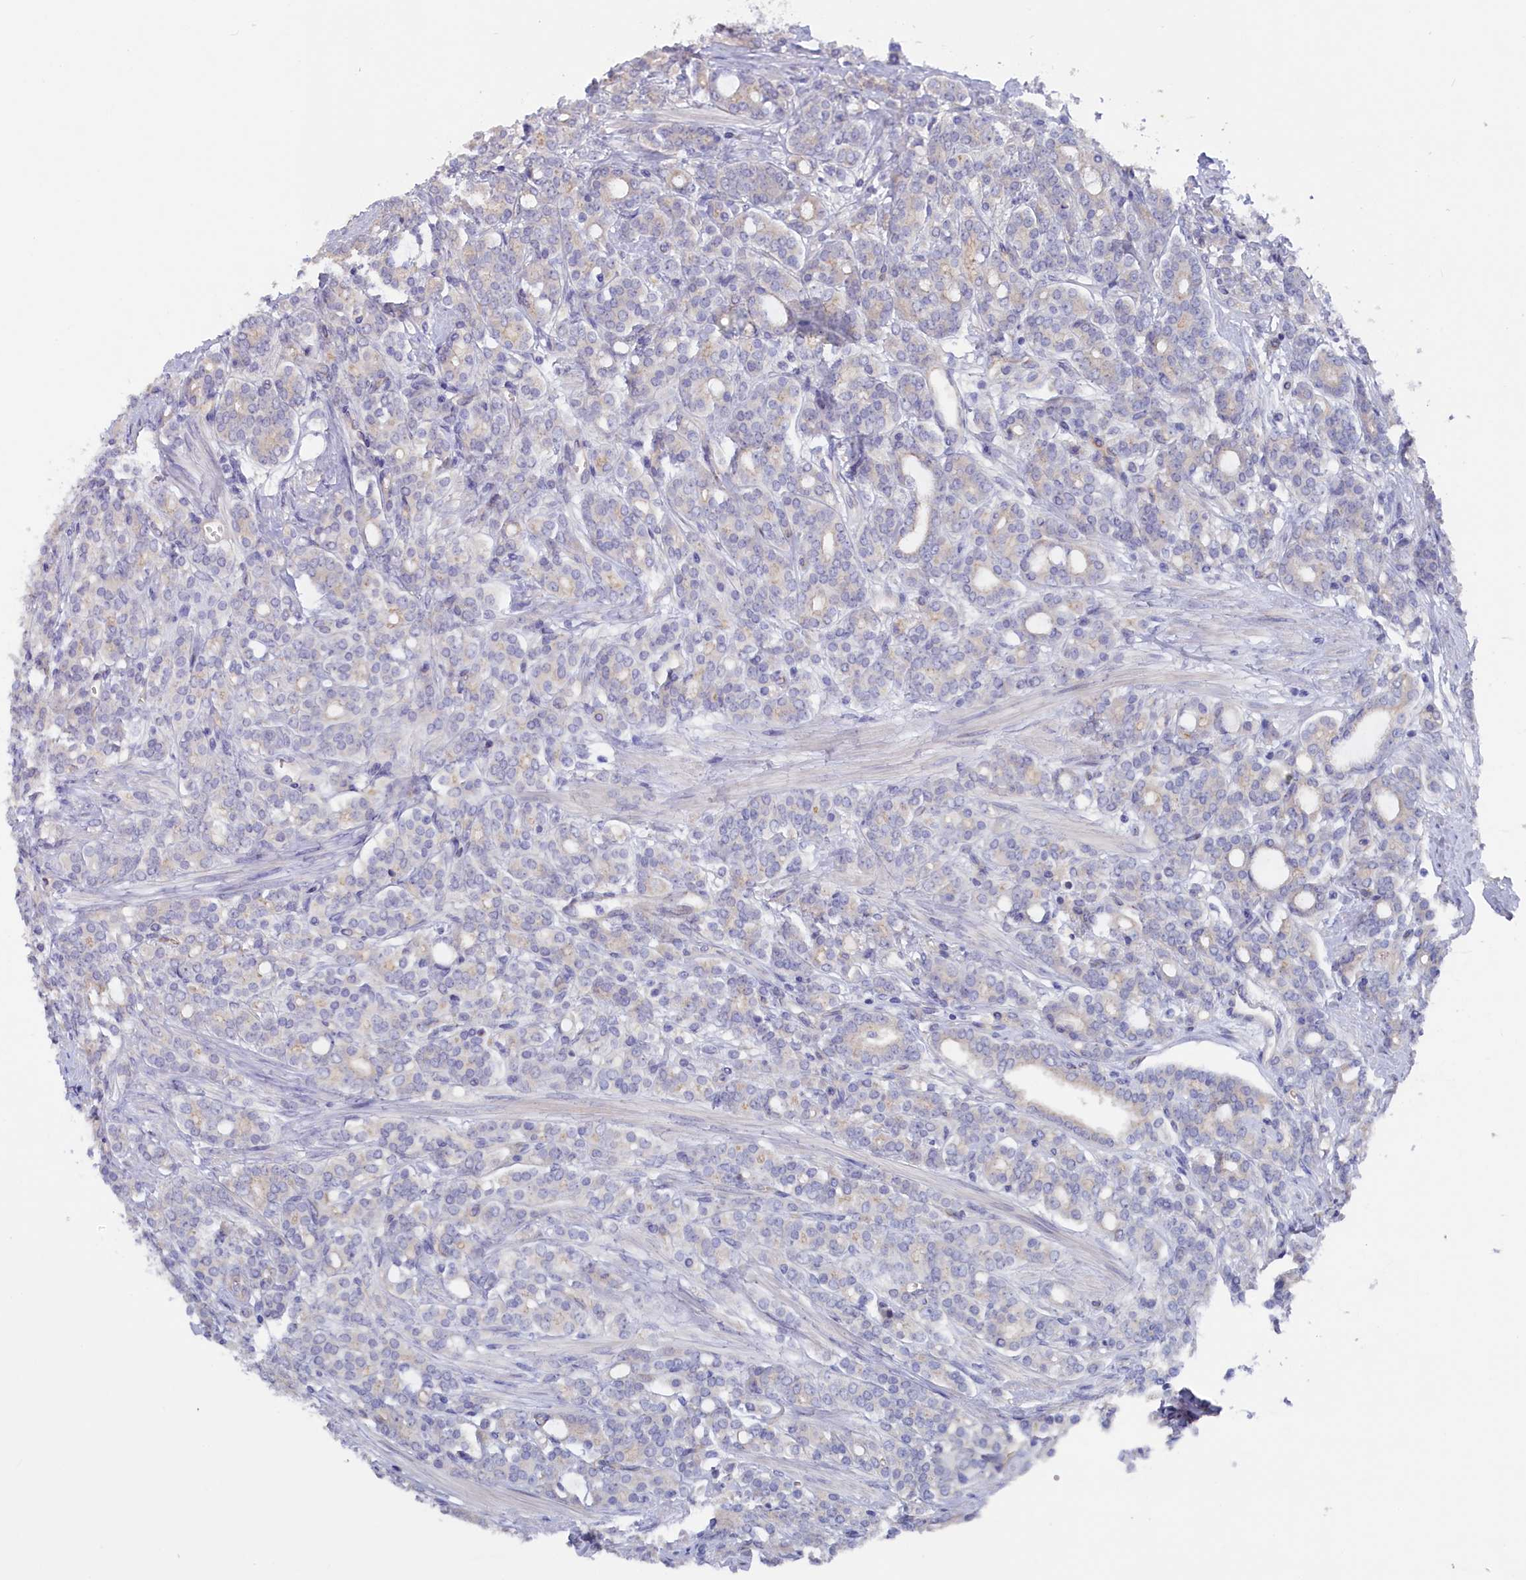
{"staining": {"intensity": "negative", "quantity": "none", "location": "none"}, "tissue": "prostate cancer", "cell_type": "Tumor cells", "image_type": "cancer", "snomed": [{"axis": "morphology", "description": "Adenocarcinoma, High grade"}, {"axis": "topography", "description": "Prostate"}], "caption": "Immunohistochemical staining of prostate cancer (adenocarcinoma (high-grade)) shows no significant expression in tumor cells.", "gene": "ZSWIM4", "patient": {"sex": "male", "age": 62}}